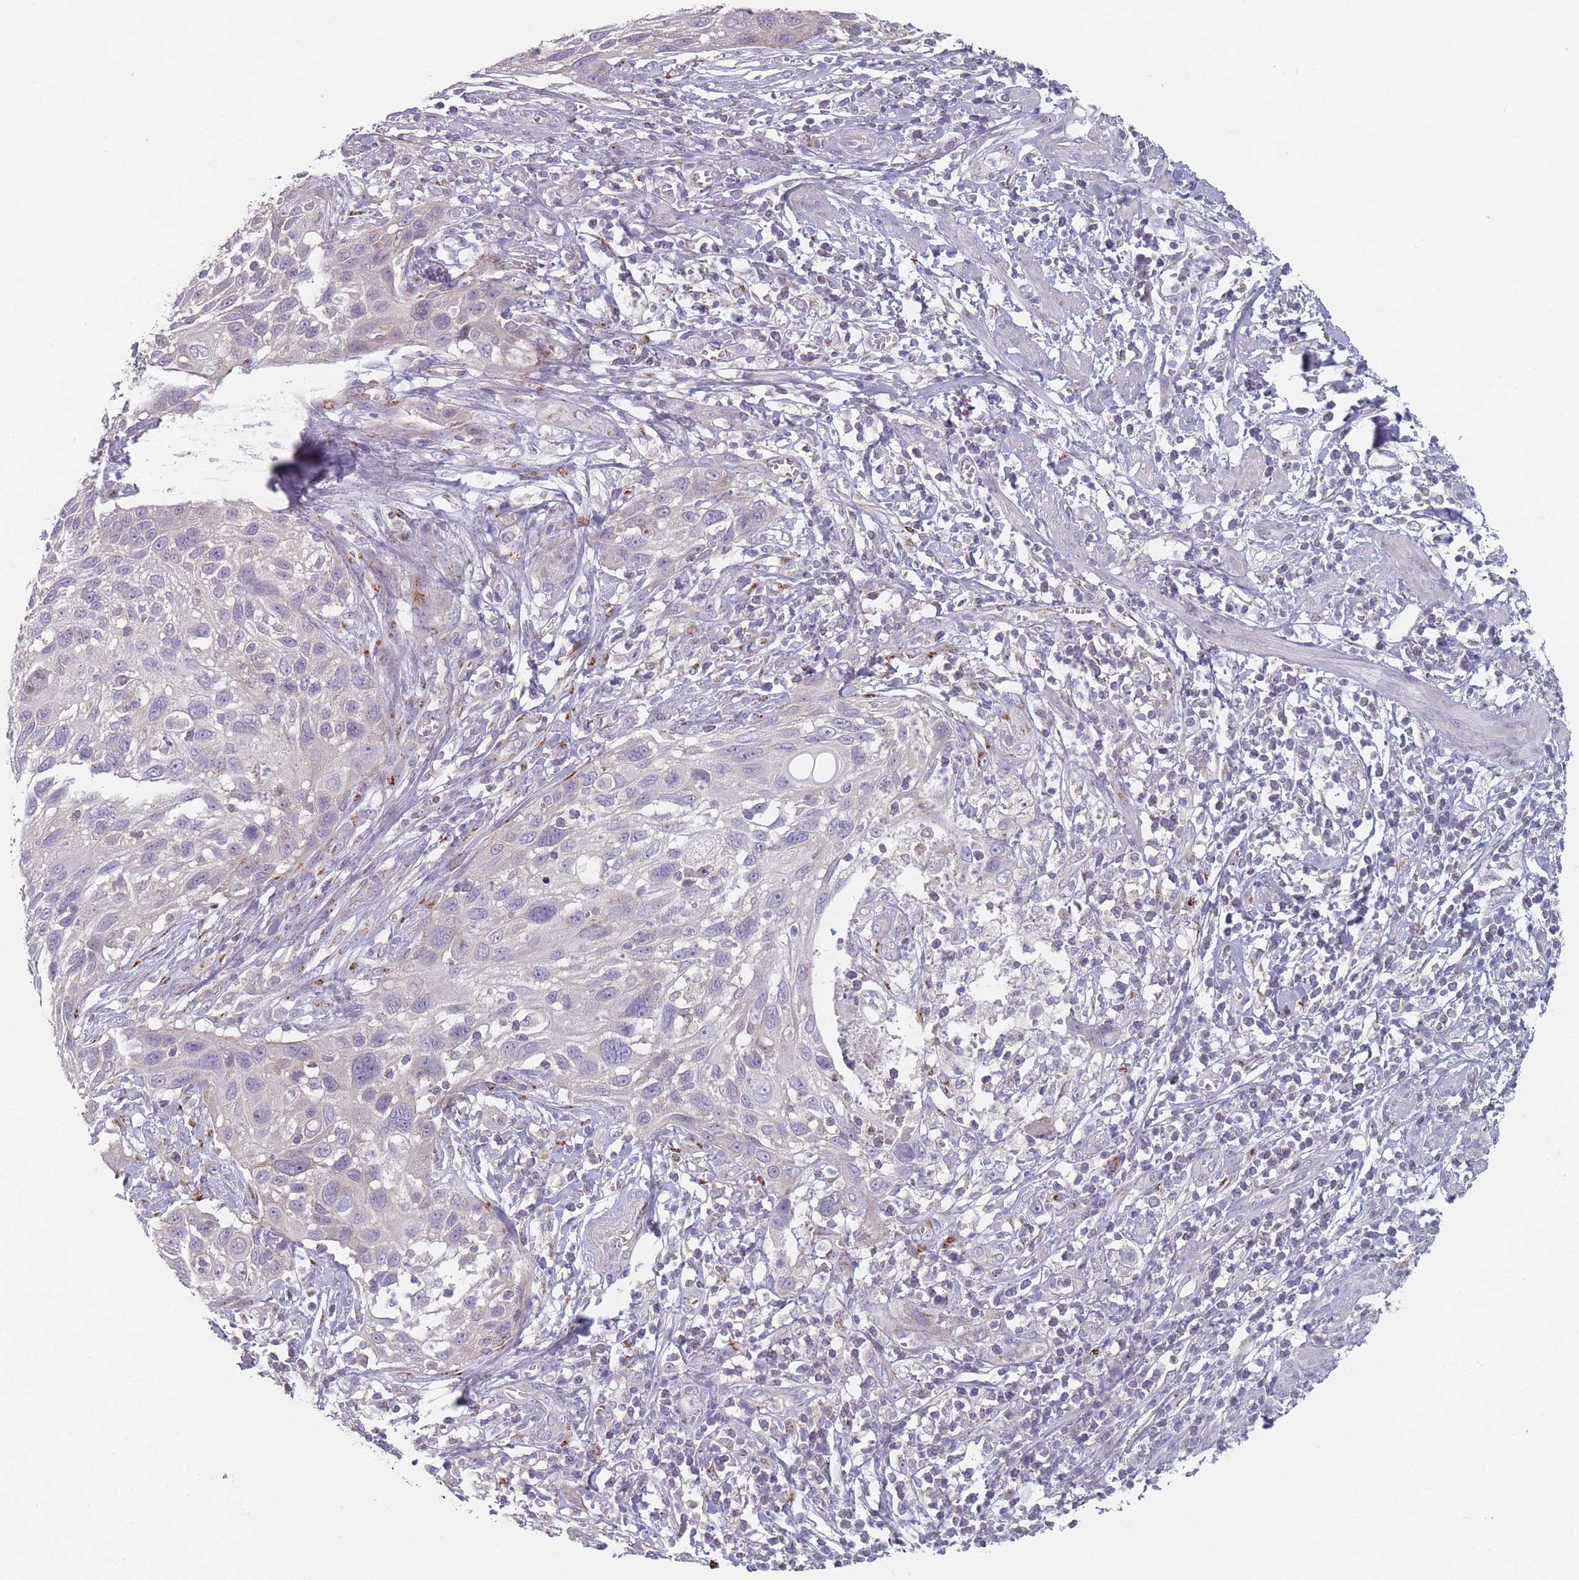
{"staining": {"intensity": "negative", "quantity": "none", "location": "none"}, "tissue": "cervical cancer", "cell_type": "Tumor cells", "image_type": "cancer", "snomed": [{"axis": "morphology", "description": "Squamous cell carcinoma, NOS"}, {"axis": "topography", "description": "Cervix"}], "caption": "Cervical cancer was stained to show a protein in brown. There is no significant expression in tumor cells.", "gene": "AKAIN1", "patient": {"sex": "female", "age": 70}}